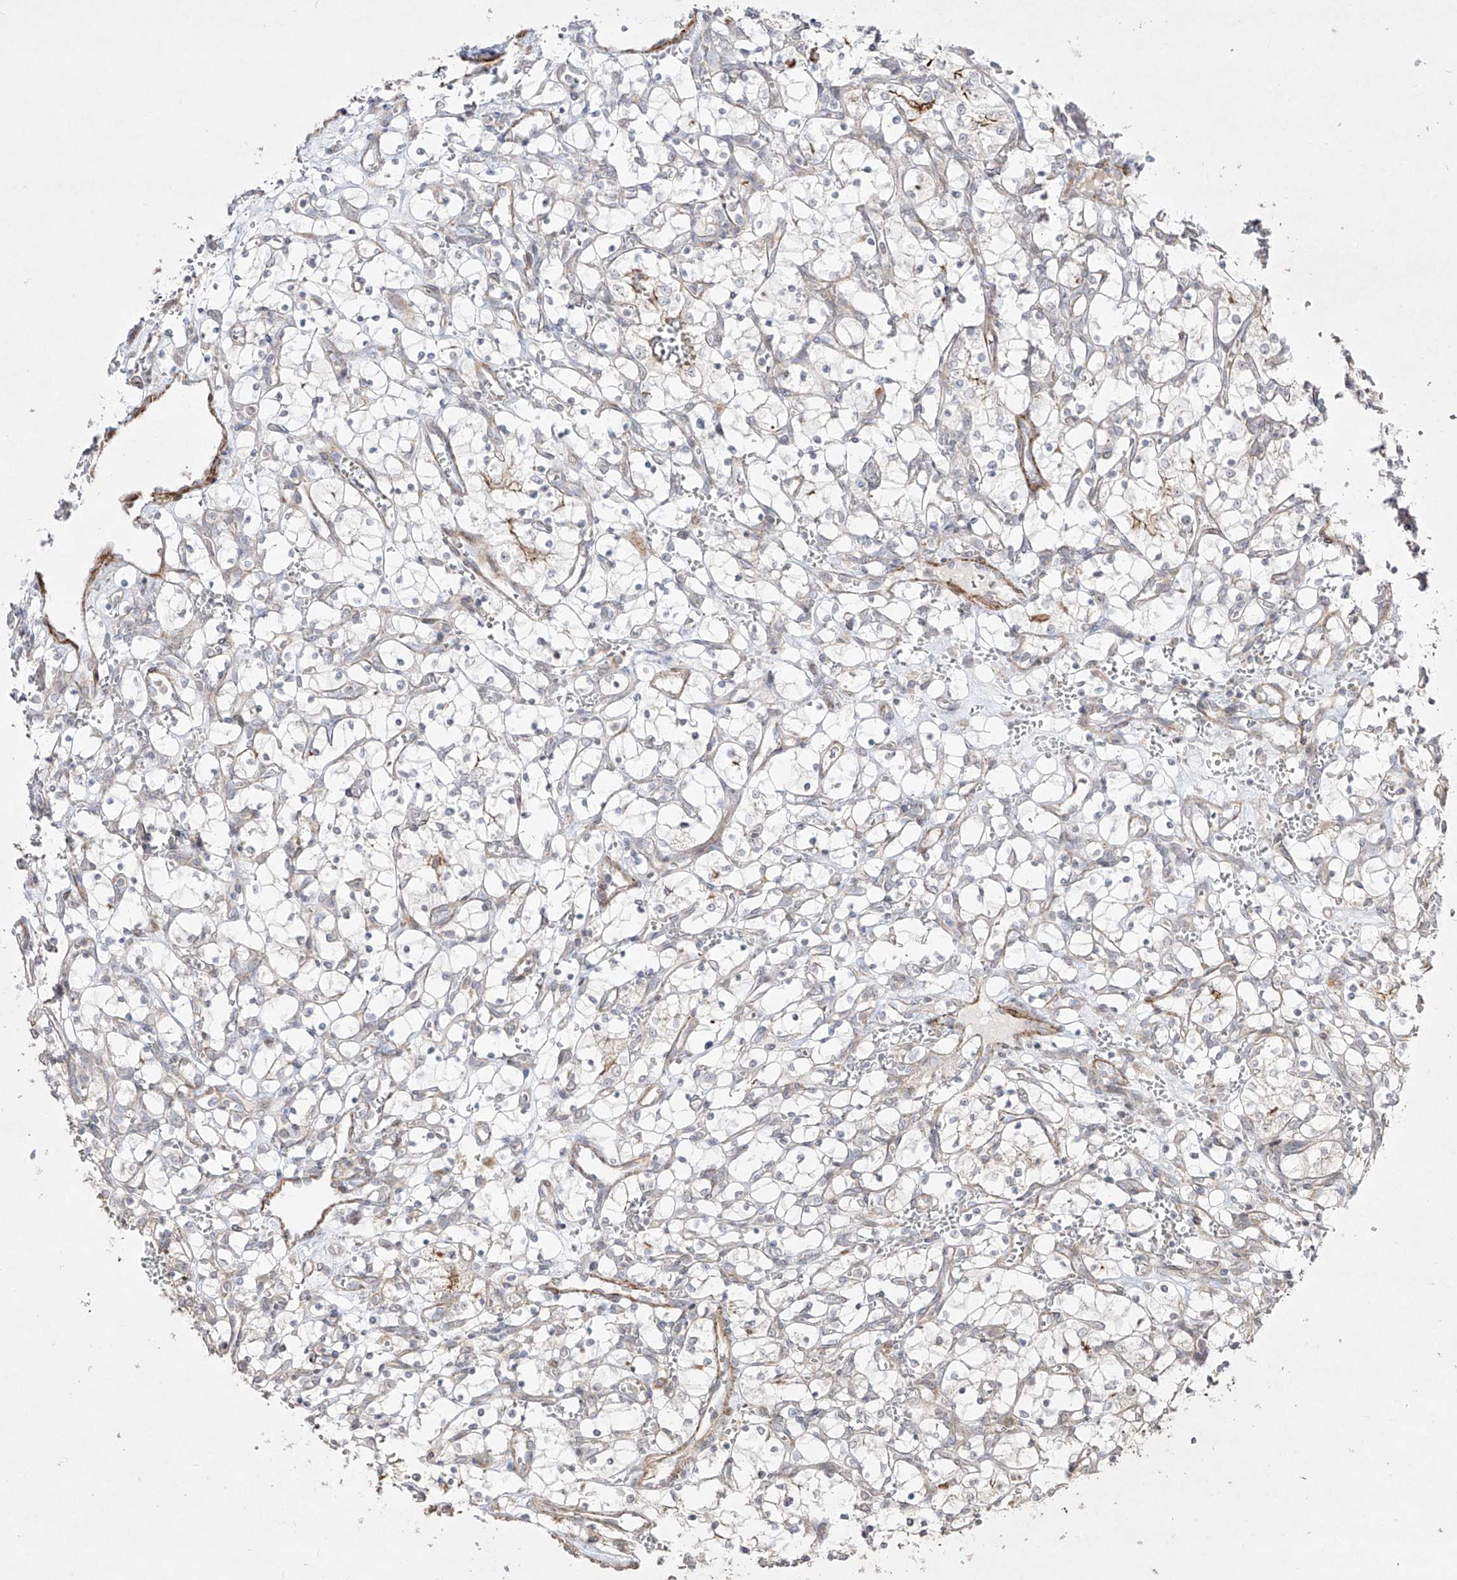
{"staining": {"intensity": "negative", "quantity": "none", "location": "none"}, "tissue": "renal cancer", "cell_type": "Tumor cells", "image_type": "cancer", "snomed": [{"axis": "morphology", "description": "Adenocarcinoma, NOS"}, {"axis": "topography", "description": "Kidney"}], "caption": "Tumor cells show no significant protein positivity in renal cancer (adenocarcinoma).", "gene": "KDM1B", "patient": {"sex": "female", "age": 69}}